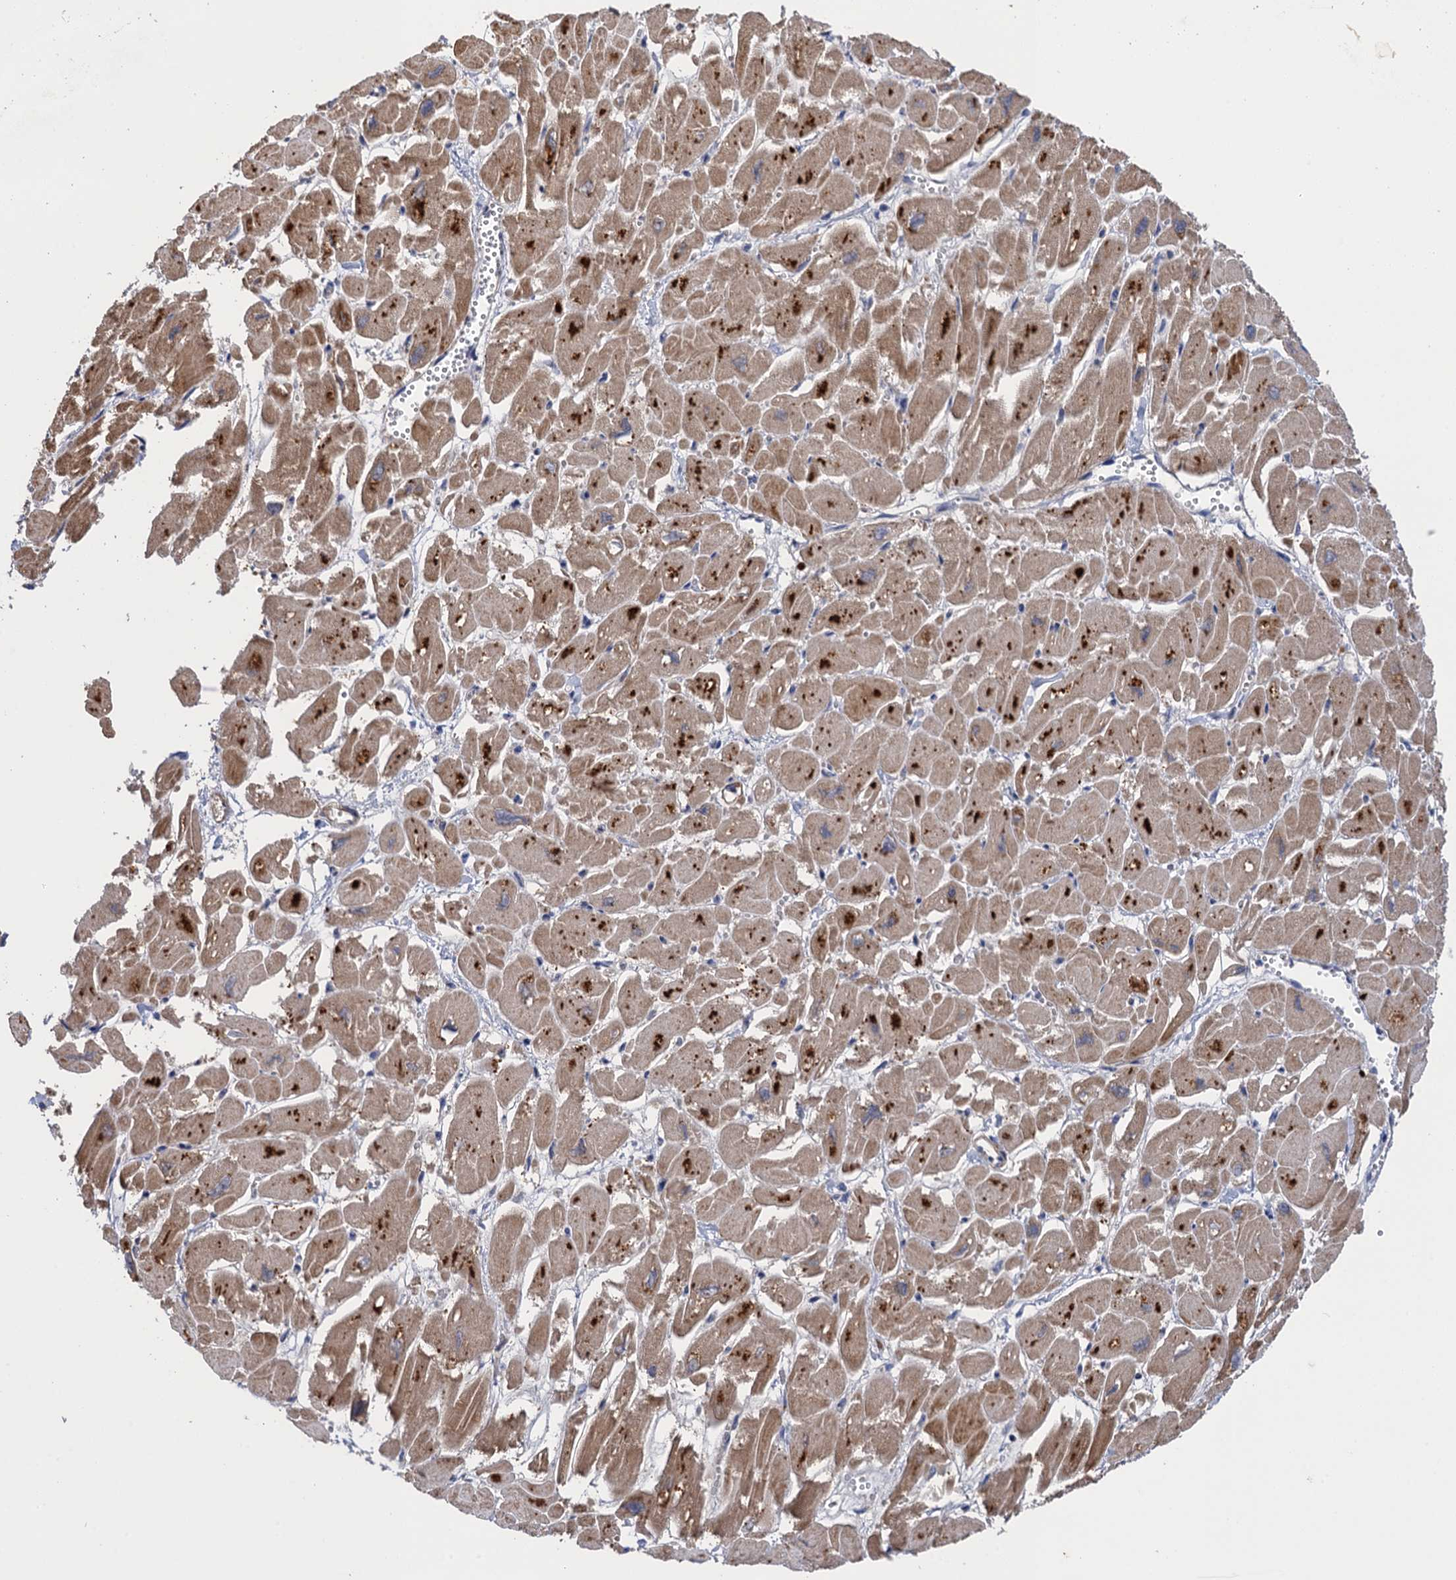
{"staining": {"intensity": "strong", "quantity": ">75%", "location": "cytoplasmic/membranous"}, "tissue": "heart muscle", "cell_type": "Cardiomyocytes", "image_type": "normal", "snomed": [{"axis": "morphology", "description": "Normal tissue, NOS"}, {"axis": "topography", "description": "Heart"}], "caption": "Immunohistochemical staining of benign heart muscle reveals >75% levels of strong cytoplasmic/membranous protein expression in approximately >75% of cardiomyocytes. Immunohistochemistry (ihc) stains the protein in brown and the nuclei are stained blue.", "gene": "WDR88", "patient": {"sex": "male", "age": 54}}